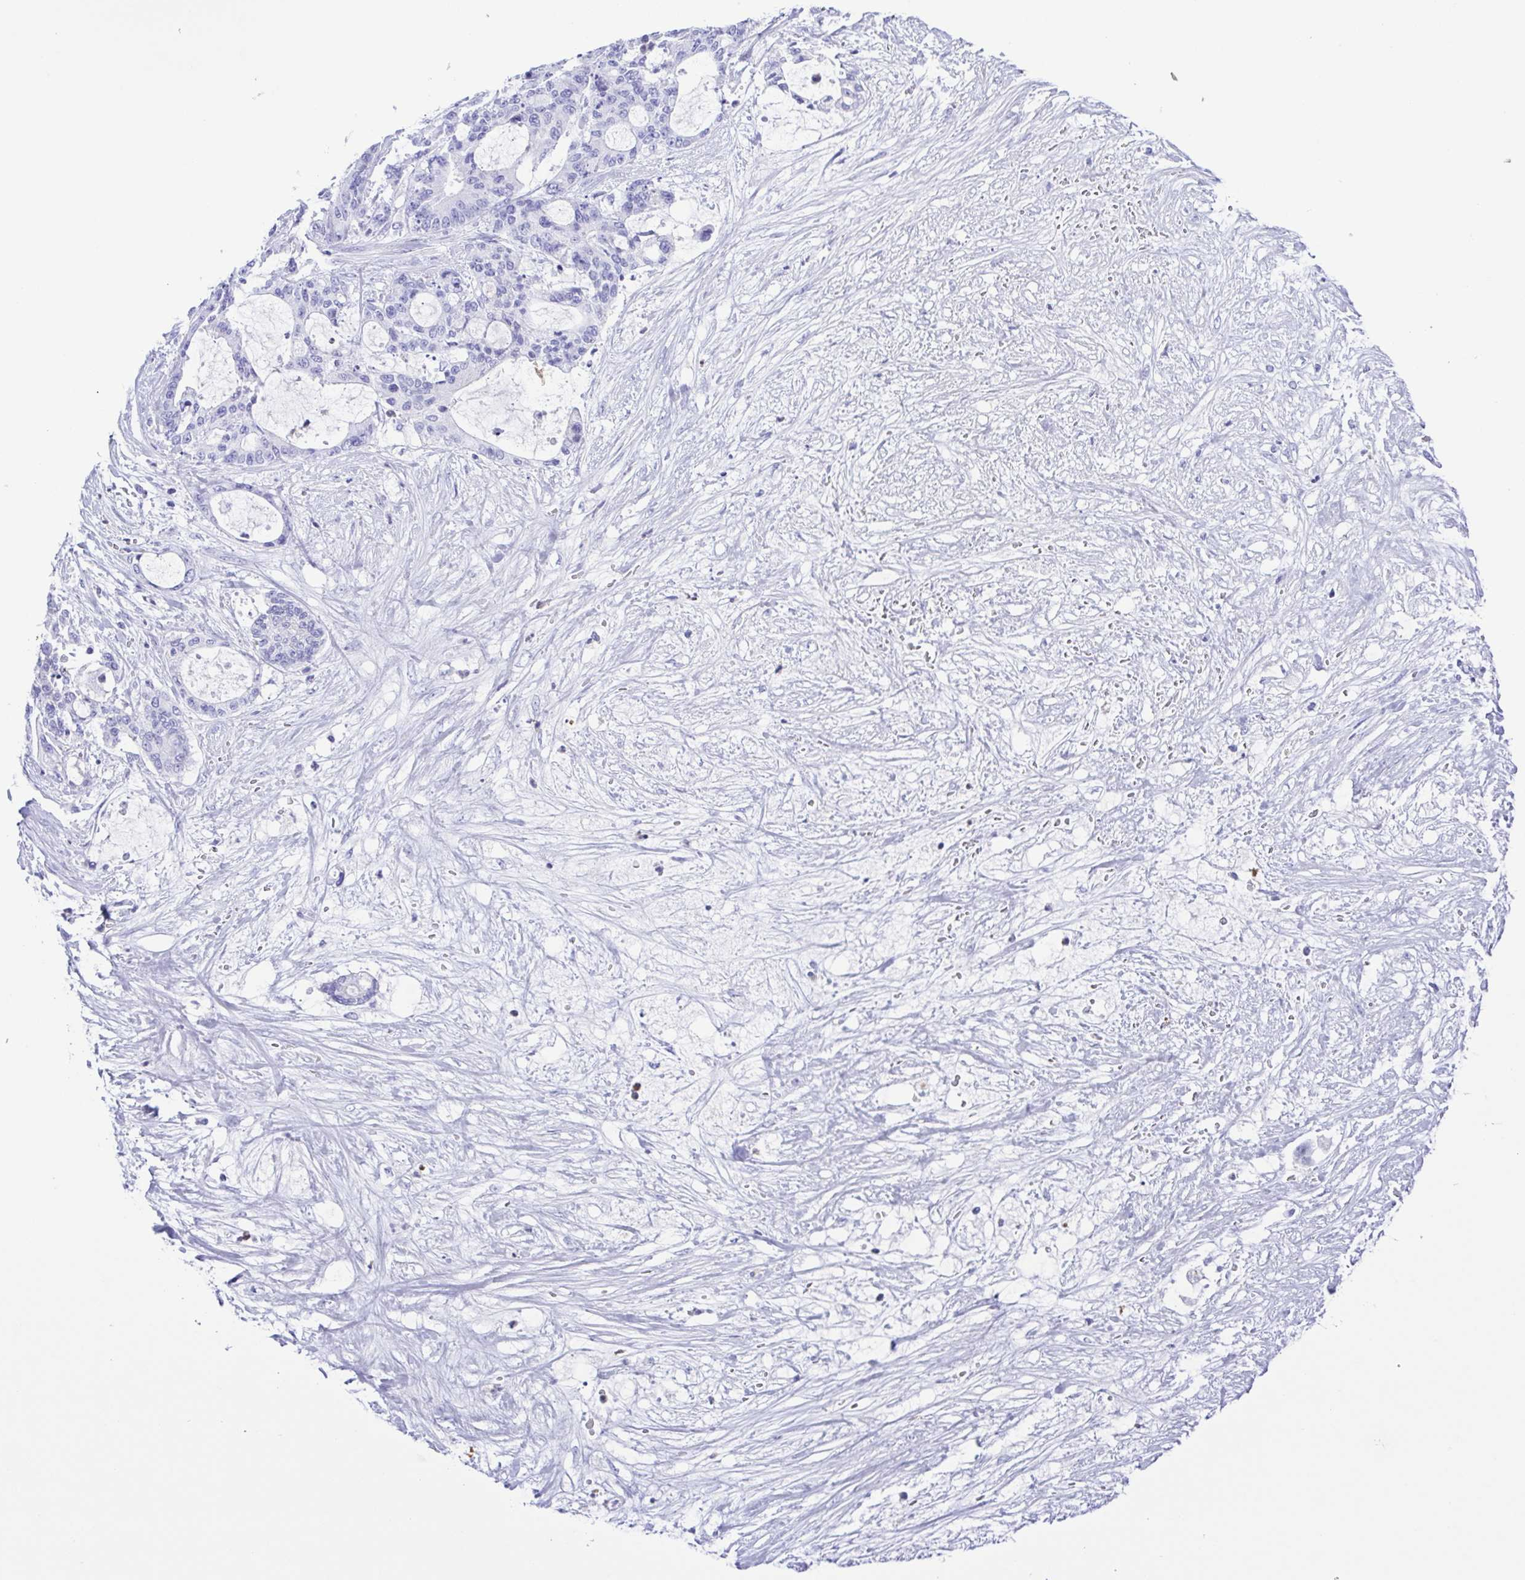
{"staining": {"intensity": "negative", "quantity": "none", "location": "none"}, "tissue": "liver cancer", "cell_type": "Tumor cells", "image_type": "cancer", "snomed": [{"axis": "morphology", "description": "Normal tissue, NOS"}, {"axis": "morphology", "description": "Cholangiocarcinoma"}, {"axis": "topography", "description": "Liver"}, {"axis": "topography", "description": "Peripheral nerve tissue"}], "caption": "Immunohistochemistry of human cholangiocarcinoma (liver) displays no positivity in tumor cells. (Stains: DAB IHC with hematoxylin counter stain, Microscopy: brightfield microscopy at high magnification).", "gene": "GPR17", "patient": {"sex": "female", "age": 73}}